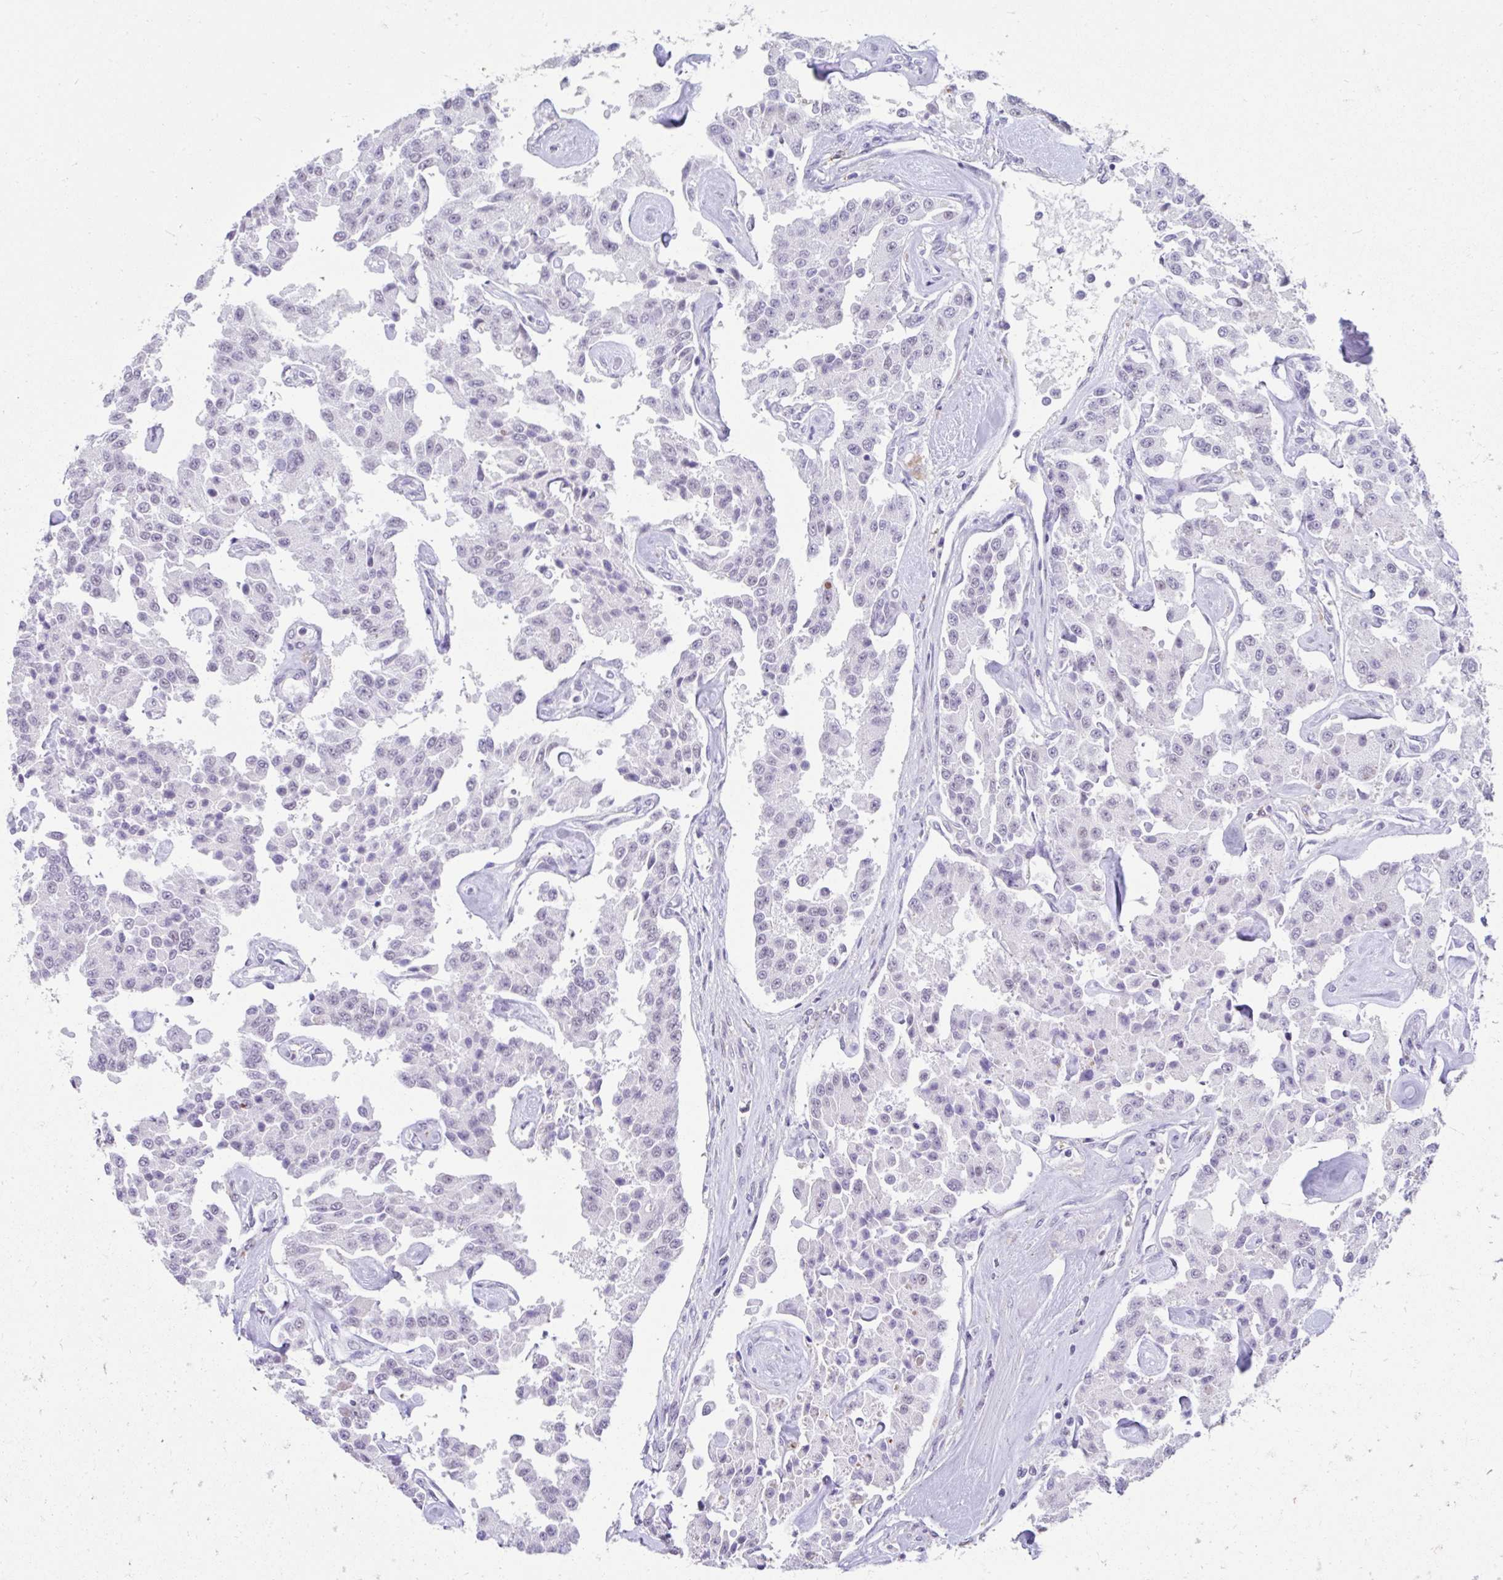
{"staining": {"intensity": "negative", "quantity": "none", "location": "none"}, "tissue": "carcinoid", "cell_type": "Tumor cells", "image_type": "cancer", "snomed": [{"axis": "morphology", "description": "Carcinoid, malignant, NOS"}, {"axis": "topography", "description": "Pancreas"}], "caption": "Immunohistochemistry photomicrograph of malignant carcinoid stained for a protein (brown), which reveals no positivity in tumor cells. (Stains: DAB (3,3'-diaminobenzidine) IHC with hematoxylin counter stain, Microscopy: brightfield microscopy at high magnification).", "gene": "DCAF17", "patient": {"sex": "male", "age": 41}}